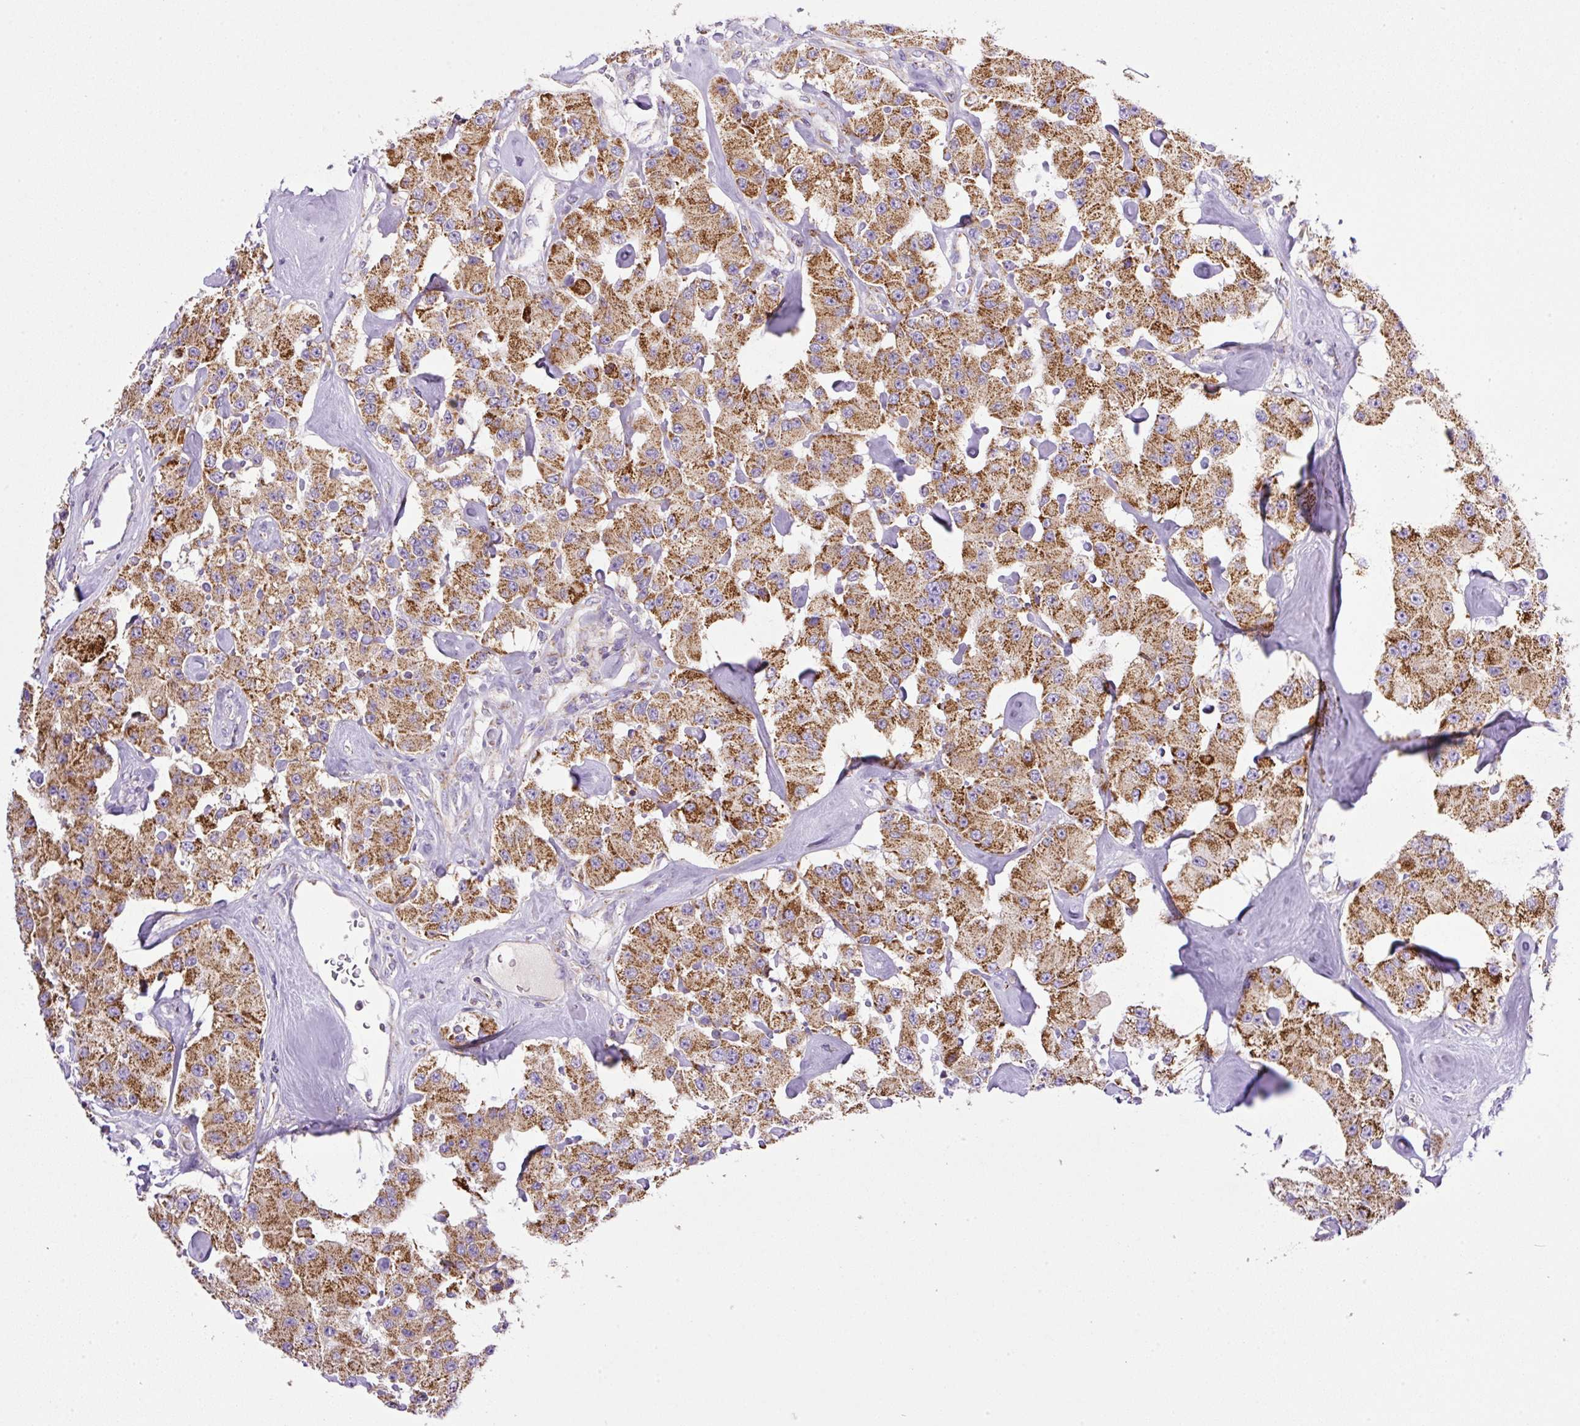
{"staining": {"intensity": "strong", "quantity": ">75%", "location": "cytoplasmic/membranous"}, "tissue": "carcinoid", "cell_type": "Tumor cells", "image_type": "cancer", "snomed": [{"axis": "morphology", "description": "Carcinoid, malignant, NOS"}, {"axis": "topography", "description": "Pancreas"}], "caption": "The histopathology image demonstrates immunohistochemical staining of carcinoid (malignant). There is strong cytoplasmic/membranous positivity is appreciated in approximately >75% of tumor cells. (DAB IHC, brown staining for protein, blue staining for nuclei).", "gene": "NF1", "patient": {"sex": "male", "age": 41}}